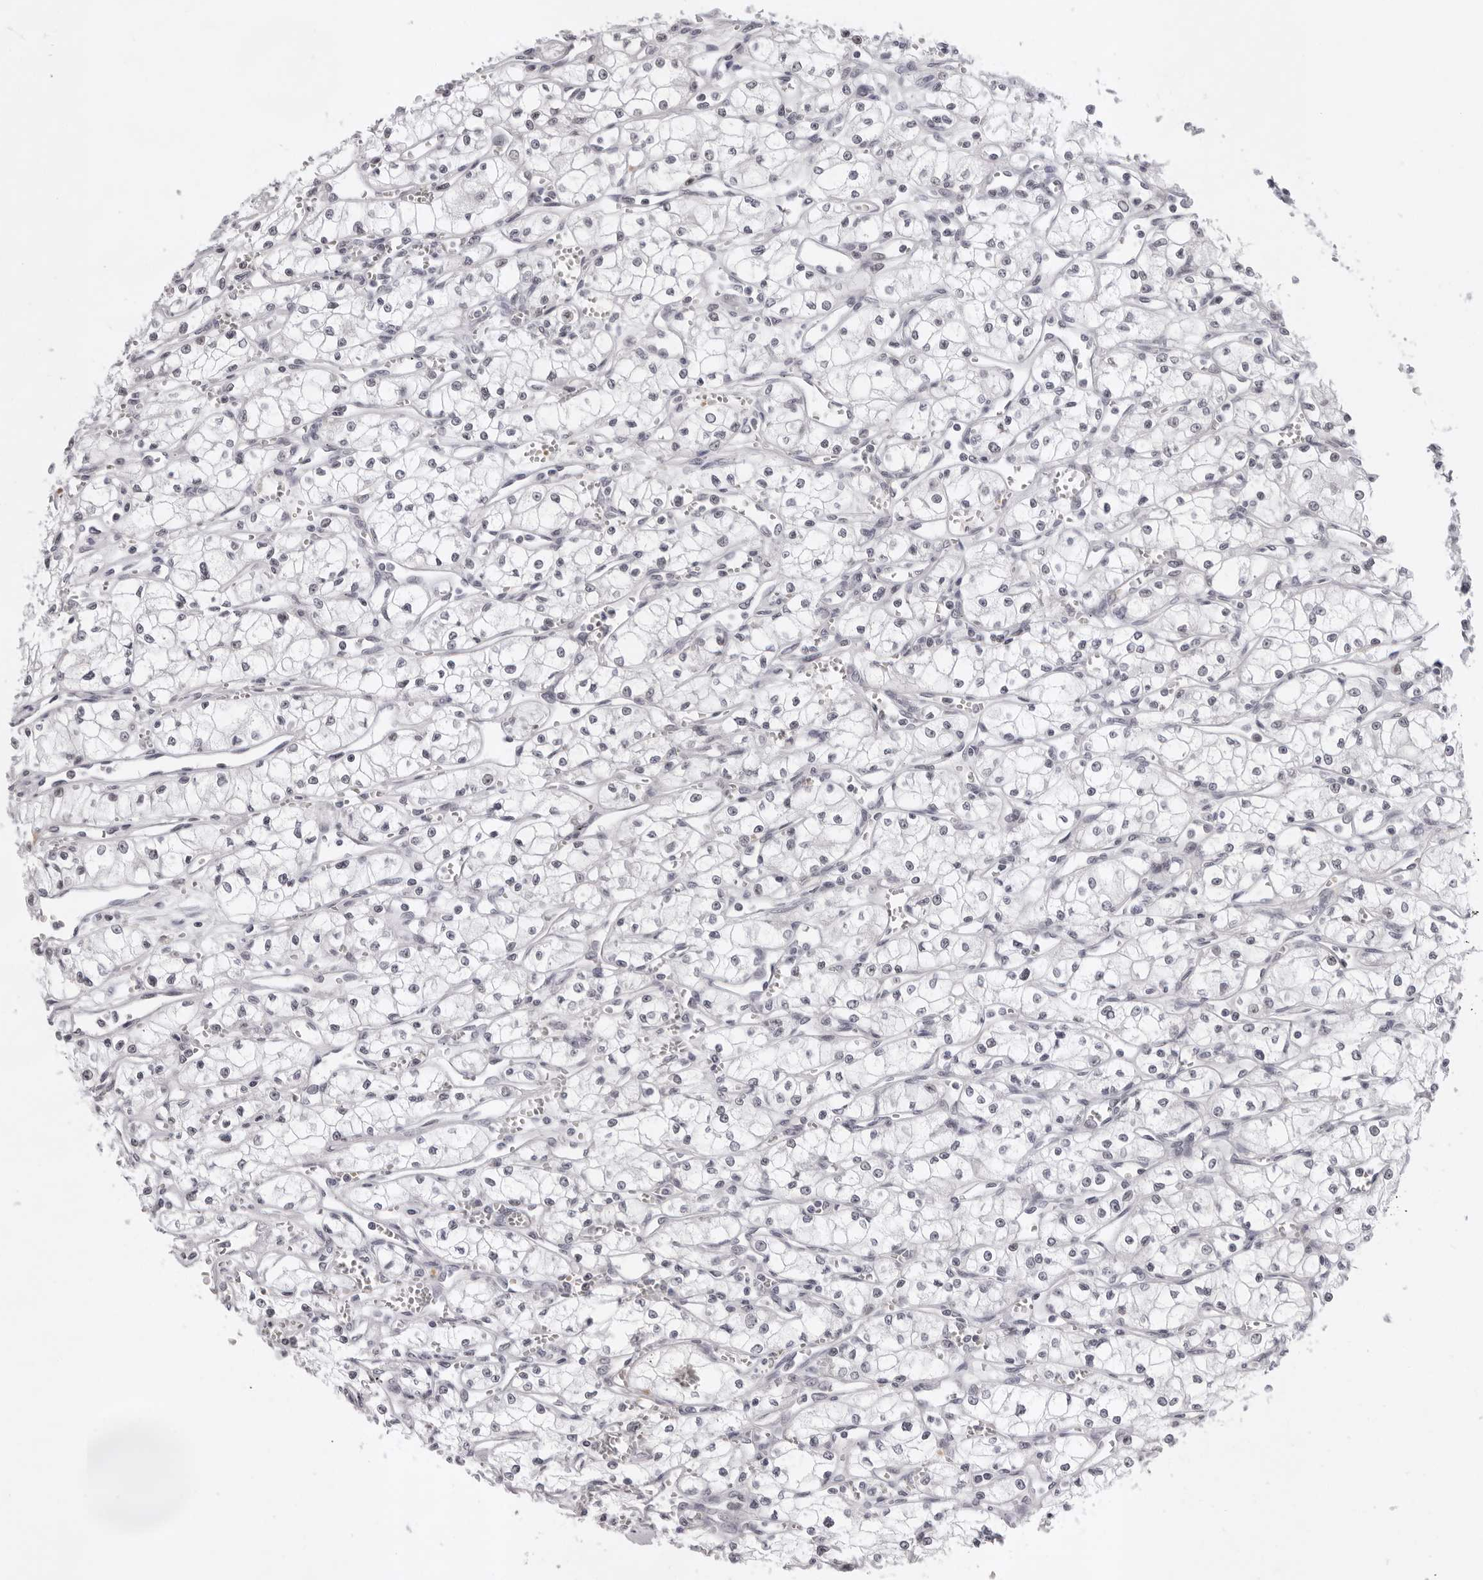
{"staining": {"intensity": "negative", "quantity": "none", "location": "none"}, "tissue": "renal cancer", "cell_type": "Tumor cells", "image_type": "cancer", "snomed": [{"axis": "morphology", "description": "Adenocarcinoma, NOS"}, {"axis": "topography", "description": "Kidney"}], "caption": "High power microscopy micrograph of an immunohistochemistry image of renal cancer (adenocarcinoma), revealing no significant staining in tumor cells.", "gene": "USP1", "patient": {"sex": "male", "age": 59}}